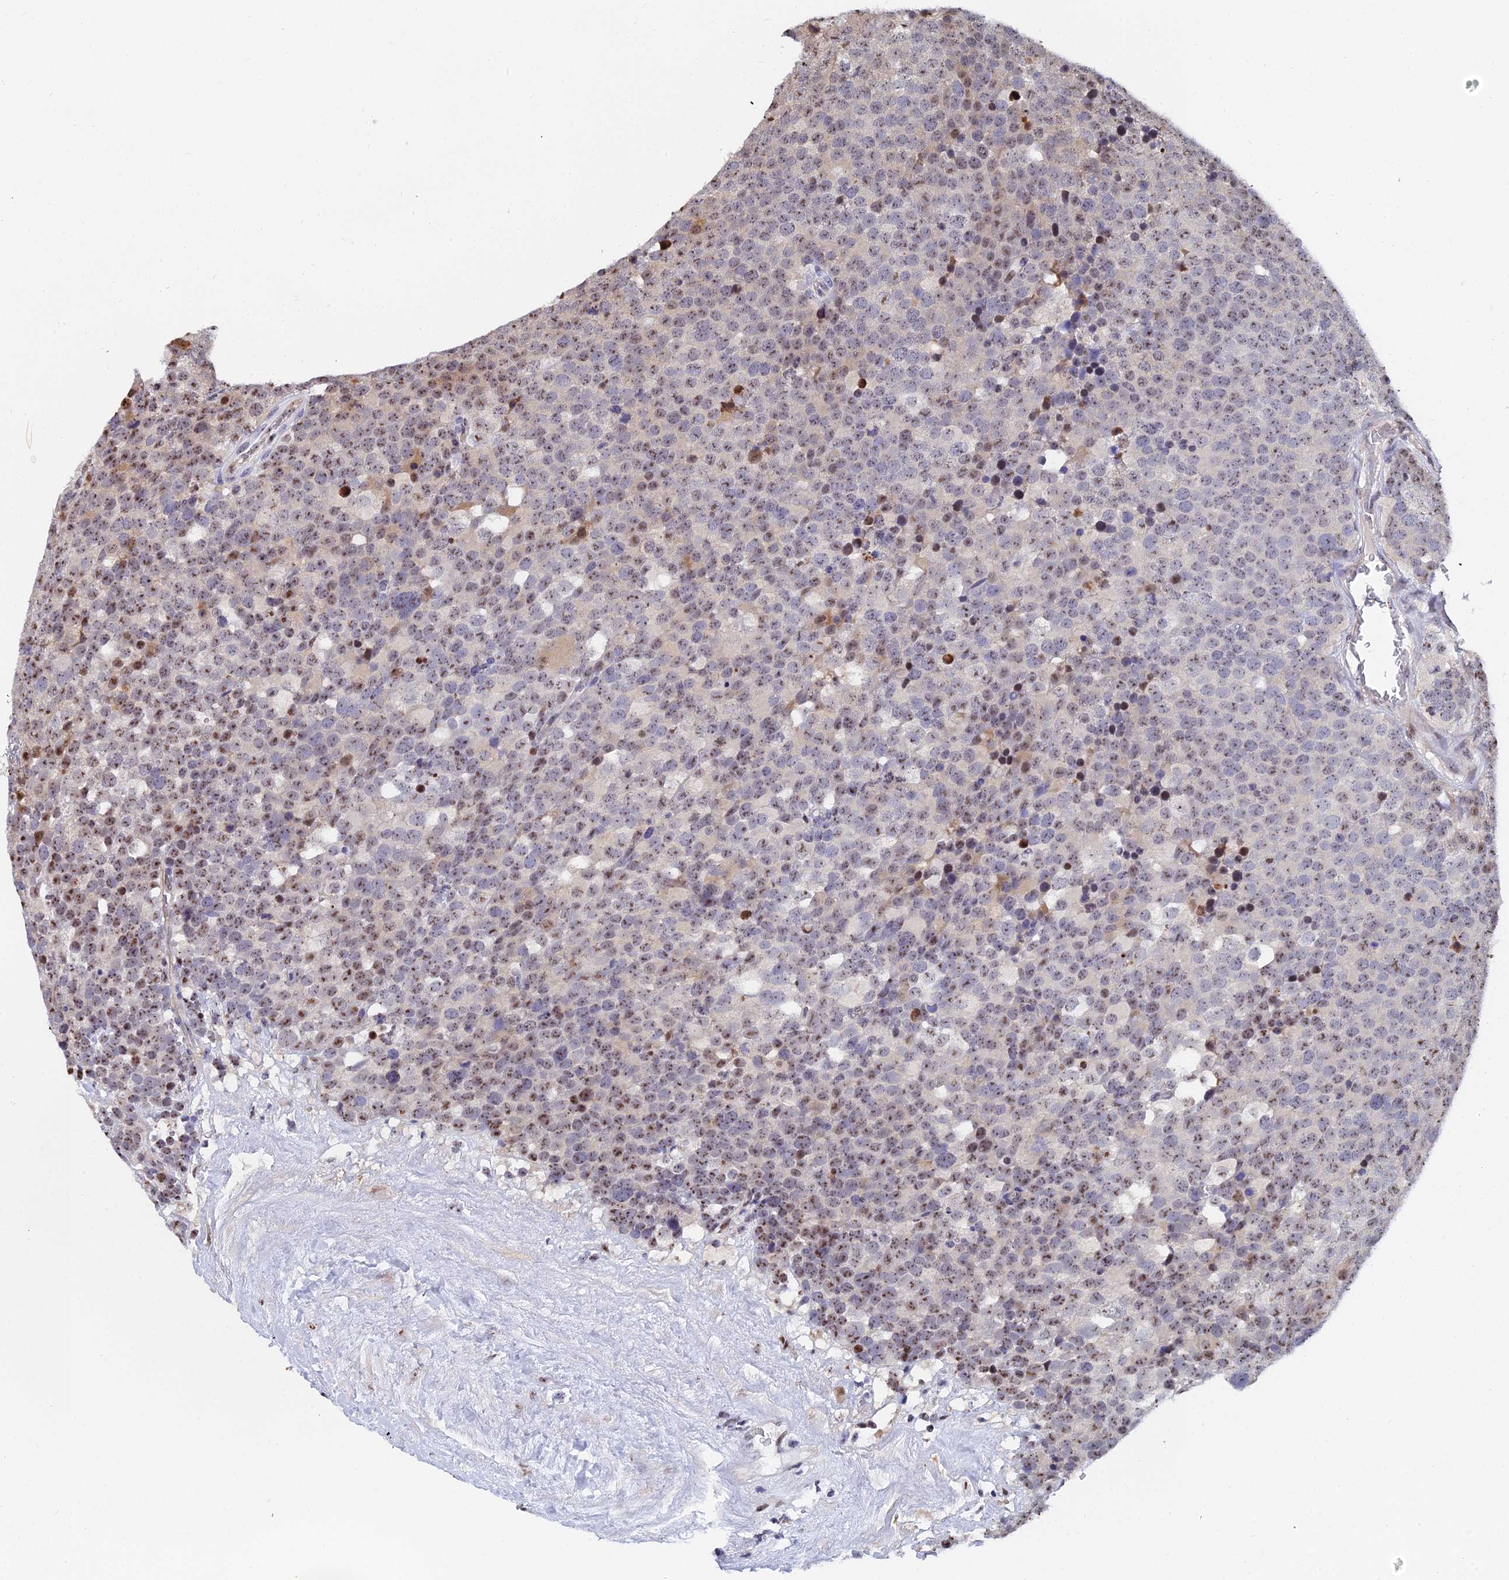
{"staining": {"intensity": "moderate", "quantity": ">75%", "location": "nuclear"}, "tissue": "testis cancer", "cell_type": "Tumor cells", "image_type": "cancer", "snomed": [{"axis": "morphology", "description": "Seminoma, NOS"}, {"axis": "topography", "description": "Testis"}], "caption": "Moderate nuclear protein staining is appreciated in approximately >75% of tumor cells in testis seminoma. The staining is performed using DAB (3,3'-diaminobenzidine) brown chromogen to label protein expression. The nuclei are counter-stained blue using hematoxylin.", "gene": "TIFA", "patient": {"sex": "male", "age": 71}}